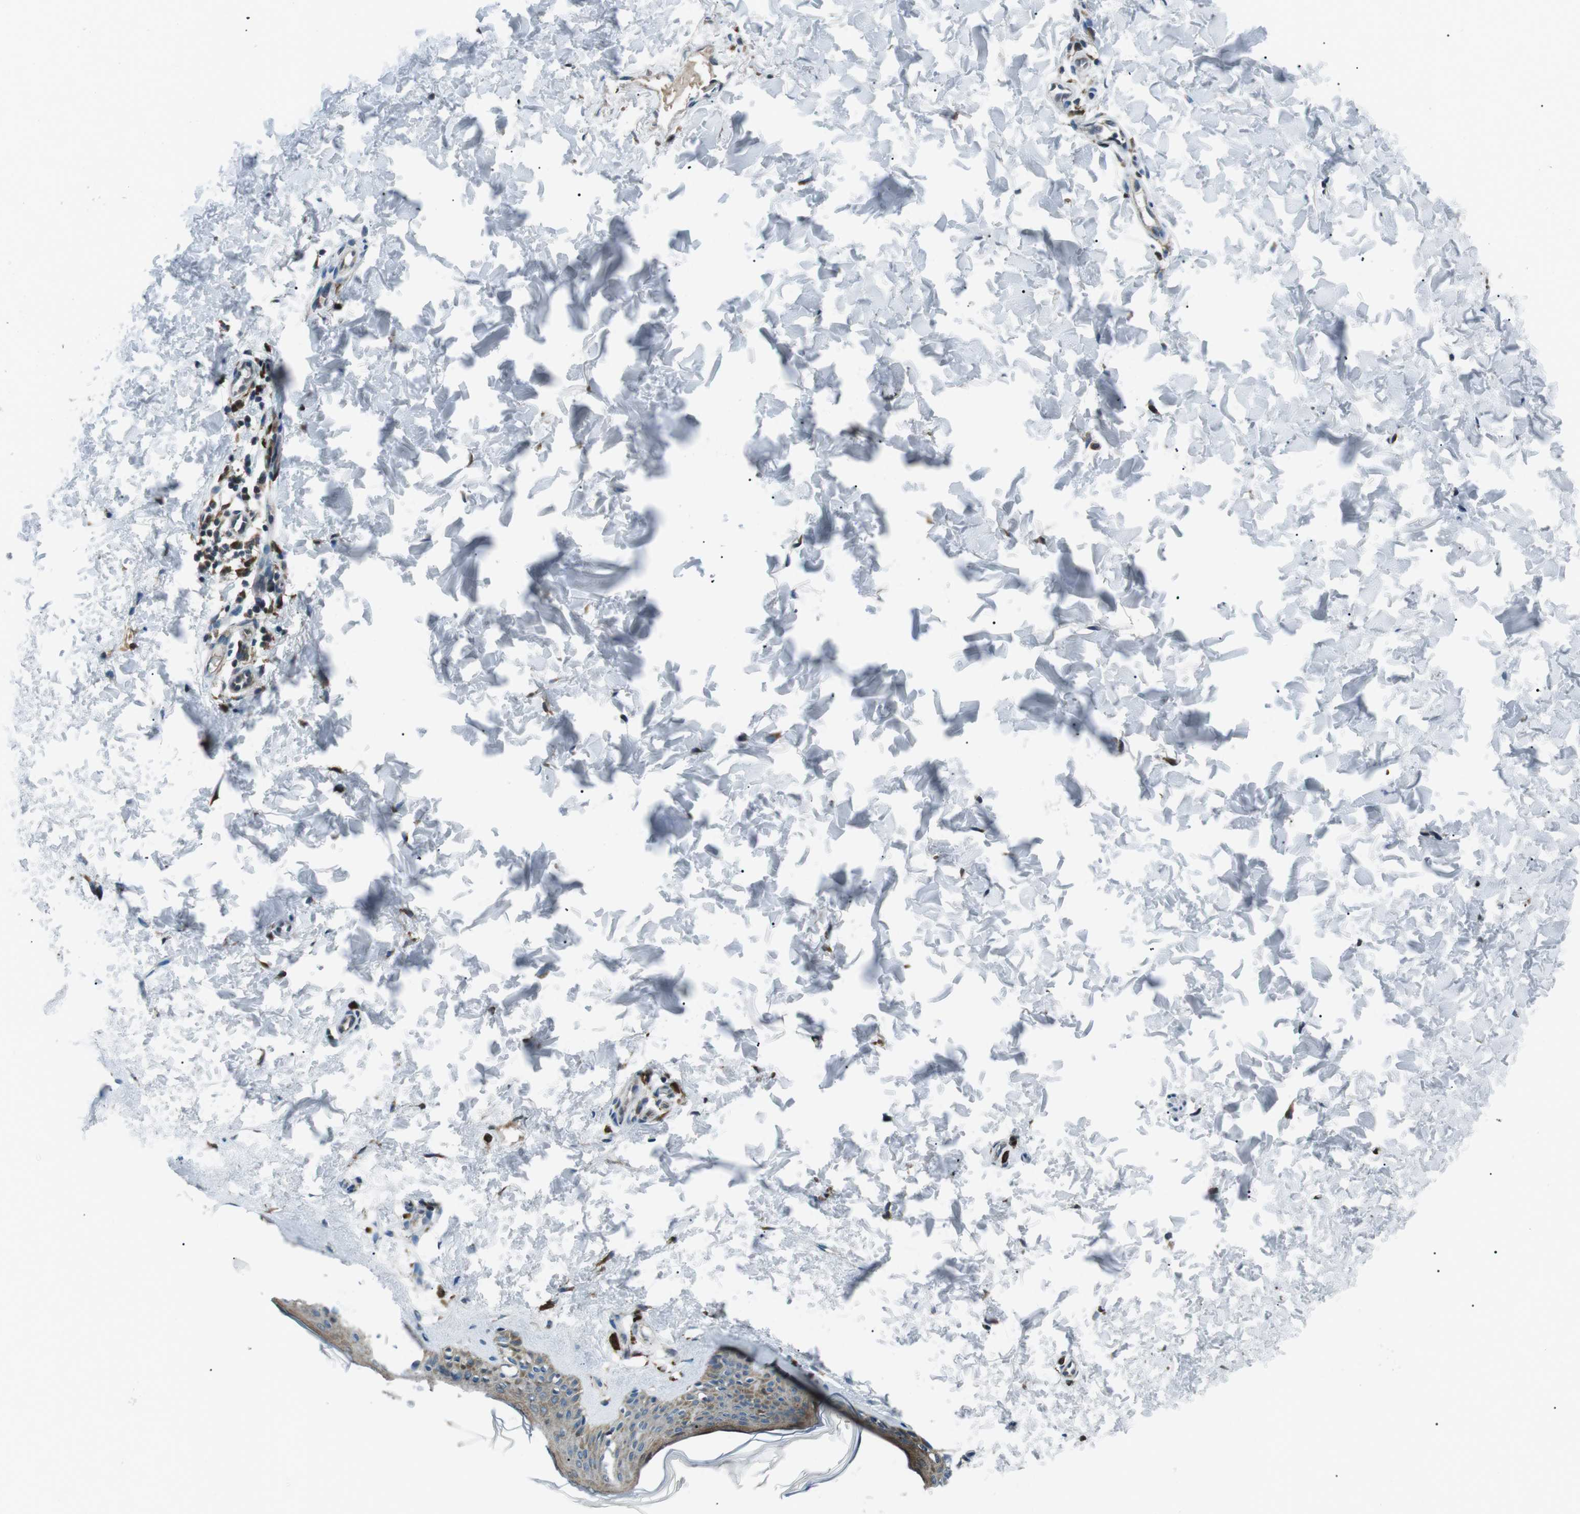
{"staining": {"intensity": "weak", "quantity": ">75%", "location": "cytoplasmic/membranous"}, "tissue": "skin", "cell_type": "Fibroblasts", "image_type": "normal", "snomed": [{"axis": "morphology", "description": "Normal tissue, NOS"}, {"axis": "topography", "description": "Skin"}], "caption": "Protein expression analysis of benign skin shows weak cytoplasmic/membranous staining in approximately >75% of fibroblasts. Ihc stains the protein of interest in brown and the nuclei are stained blue.", "gene": "BLNK", "patient": {"sex": "female", "age": 41}}